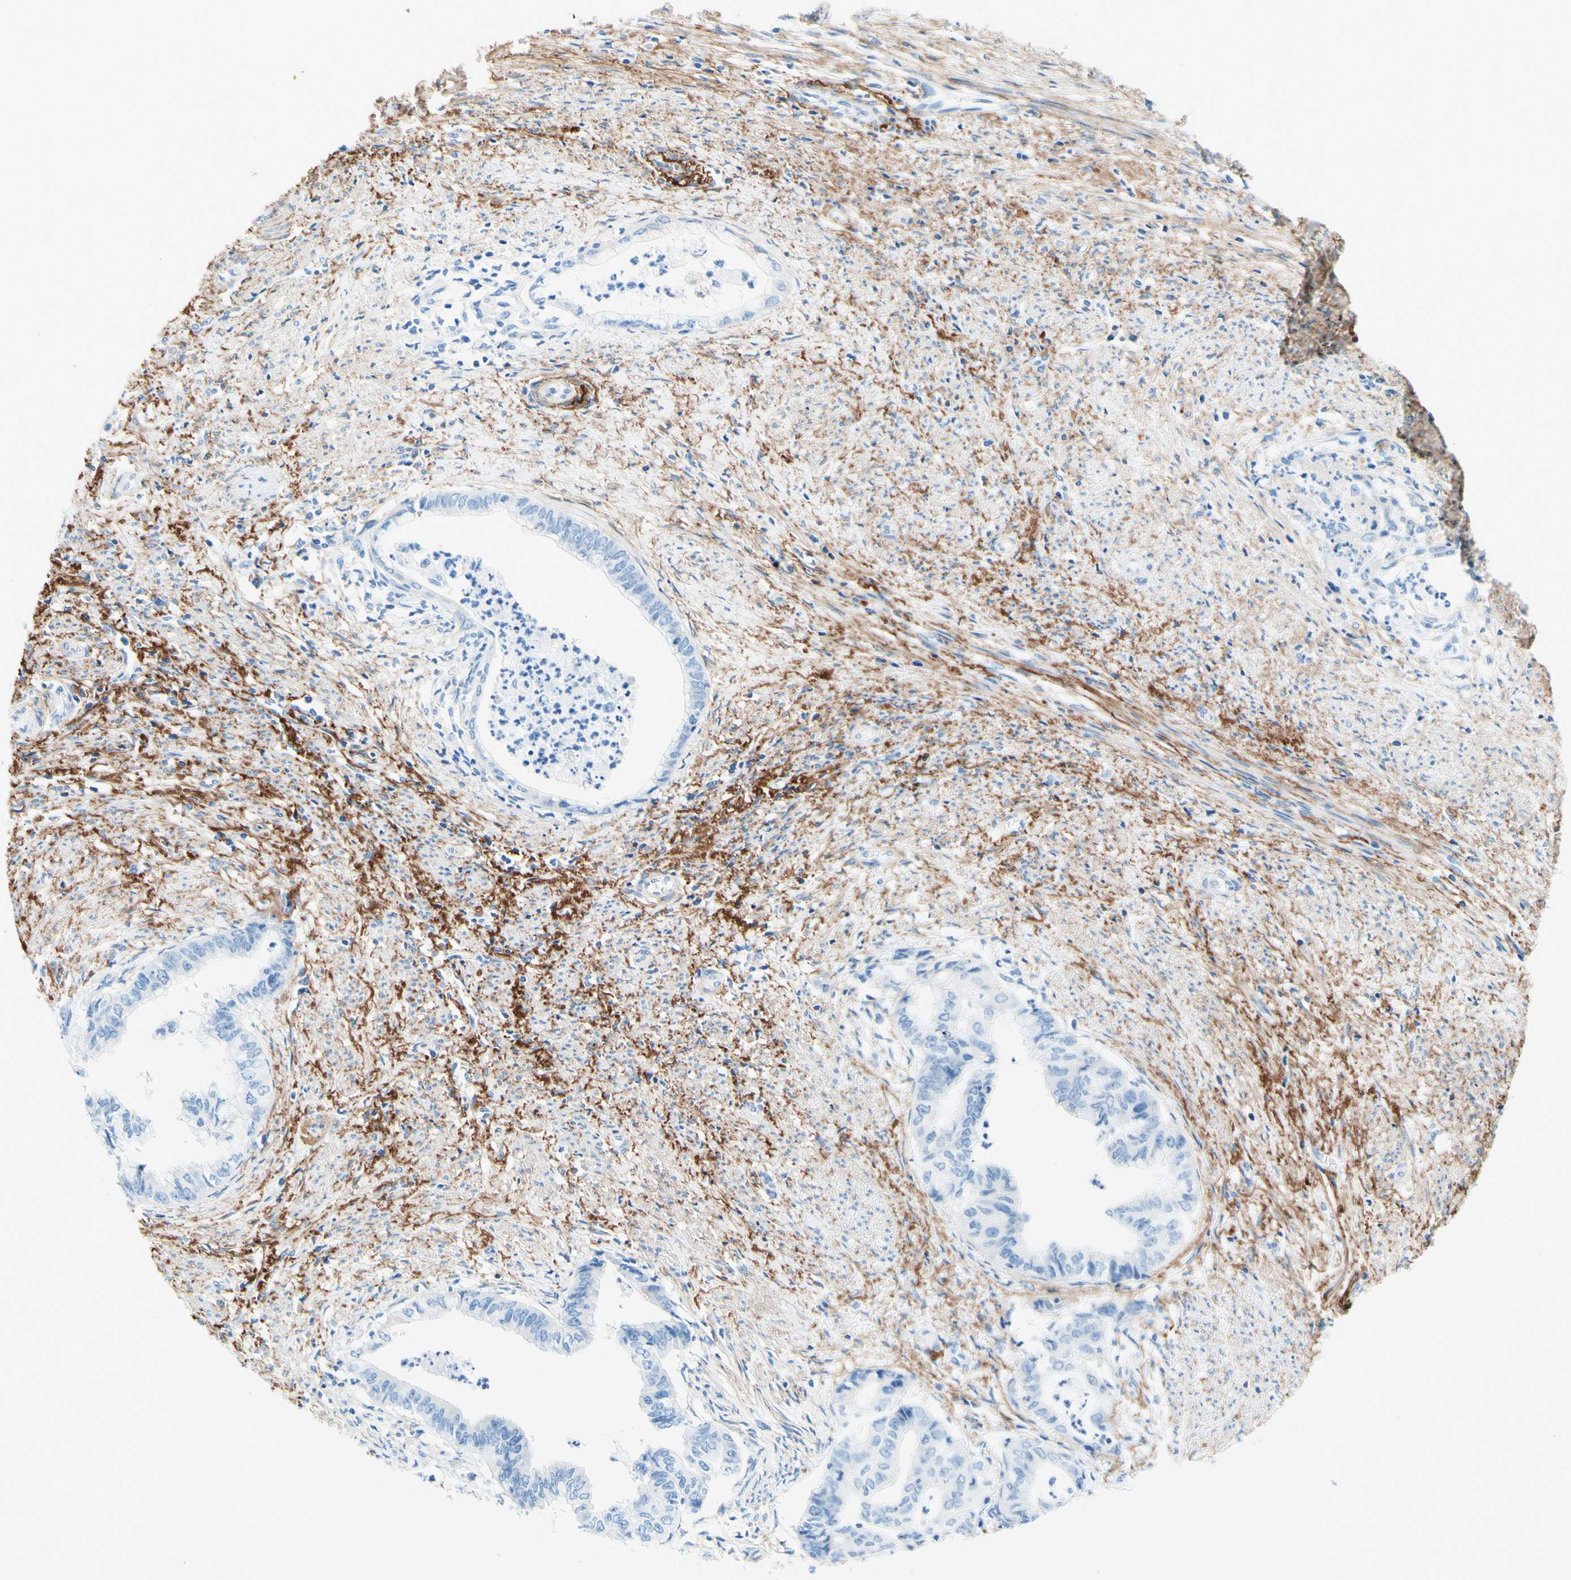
{"staining": {"intensity": "negative", "quantity": "none", "location": "none"}, "tissue": "endometrial cancer", "cell_type": "Tumor cells", "image_type": "cancer", "snomed": [{"axis": "morphology", "description": "Necrosis, NOS"}, {"axis": "morphology", "description": "Adenocarcinoma, NOS"}, {"axis": "topography", "description": "Endometrium"}], "caption": "This is an immunohistochemistry micrograph of human adenocarcinoma (endometrial). There is no expression in tumor cells.", "gene": "MFAP5", "patient": {"sex": "female", "age": 79}}